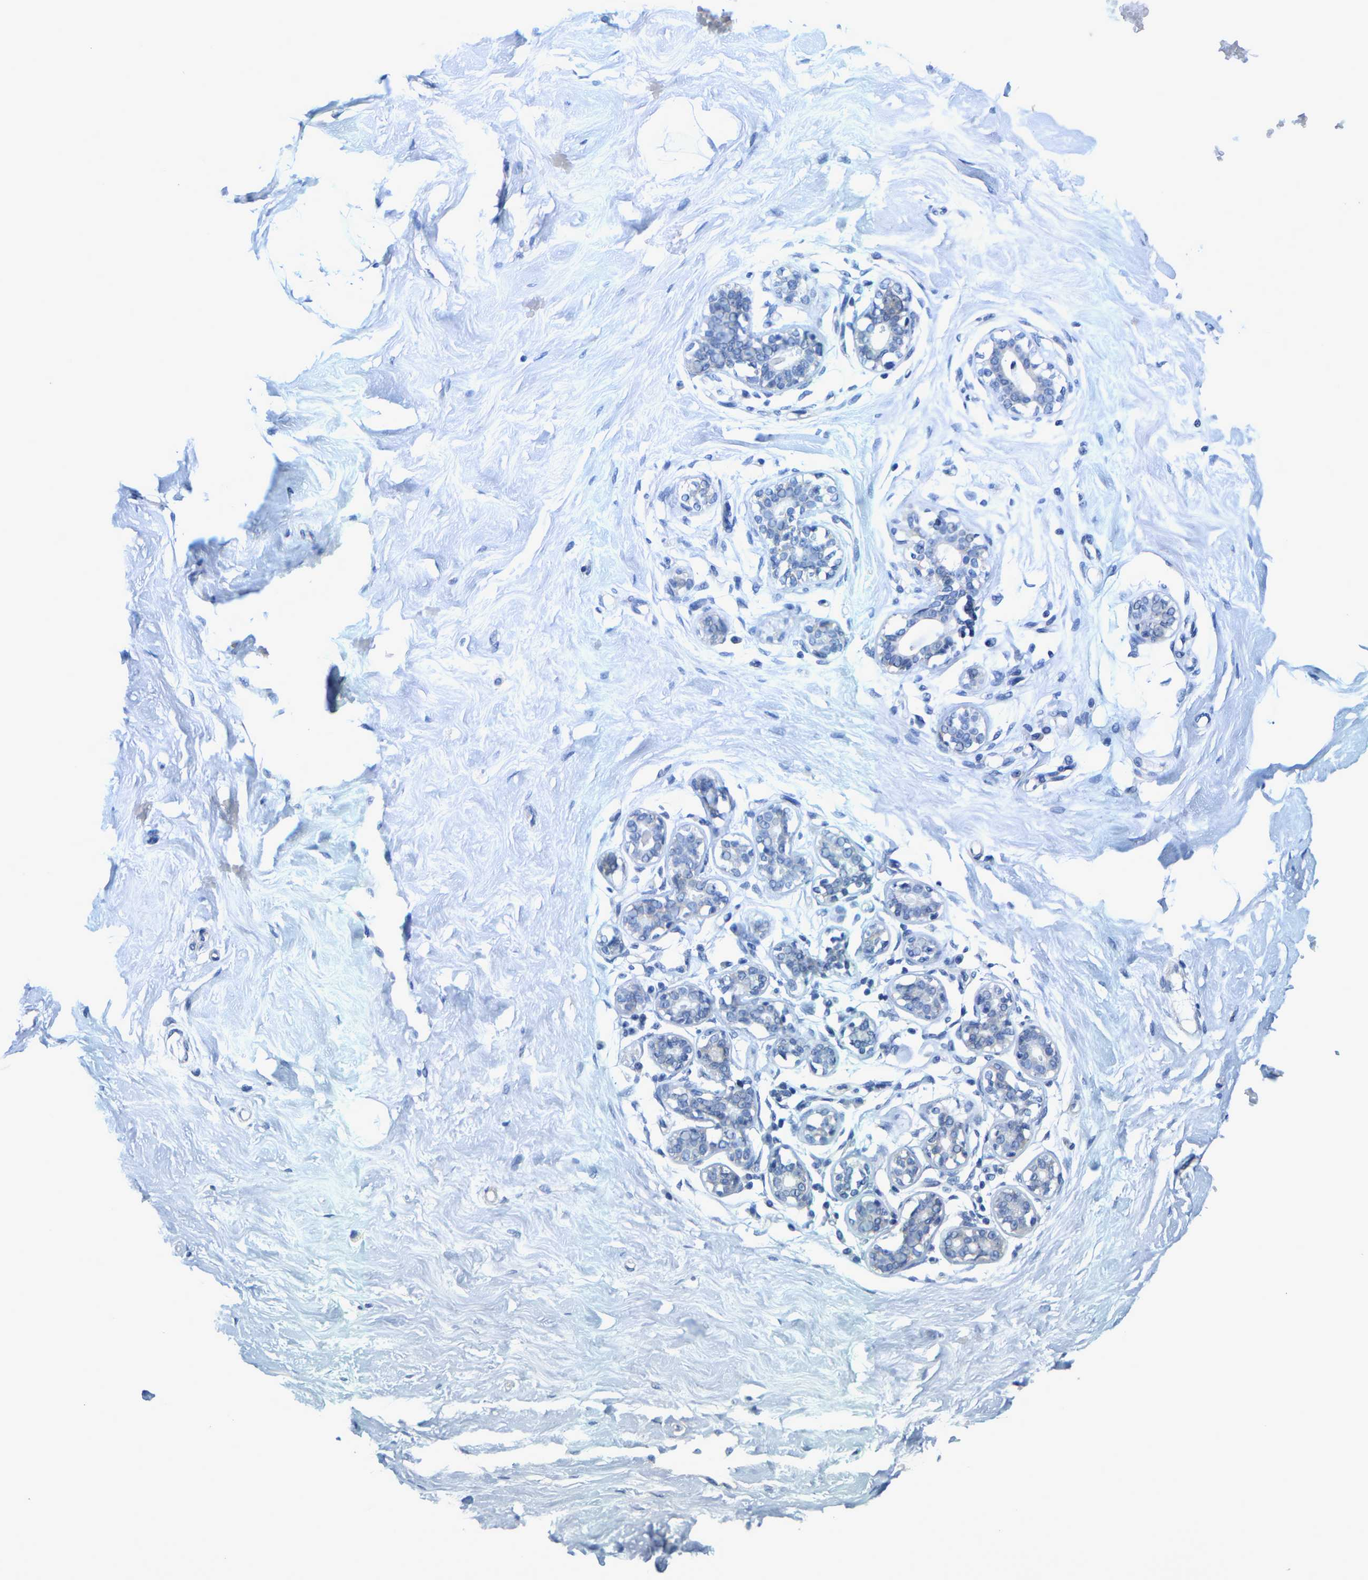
{"staining": {"intensity": "negative", "quantity": "none", "location": "none"}, "tissue": "breast", "cell_type": "Adipocytes", "image_type": "normal", "snomed": [{"axis": "morphology", "description": "Normal tissue, NOS"}, {"axis": "topography", "description": "Breast"}], "caption": "IHC photomicrograph of normal breast: breast stained with DAB (3,3'-diaminobenzidine) reveals no significant protein positivity in adipocytes. (Brightfield microscopy of DAB immunohistochemistry (IHC) at high magnification).", "gene": "DSCAM", "patient": {"sex": "female", "age": 23}}